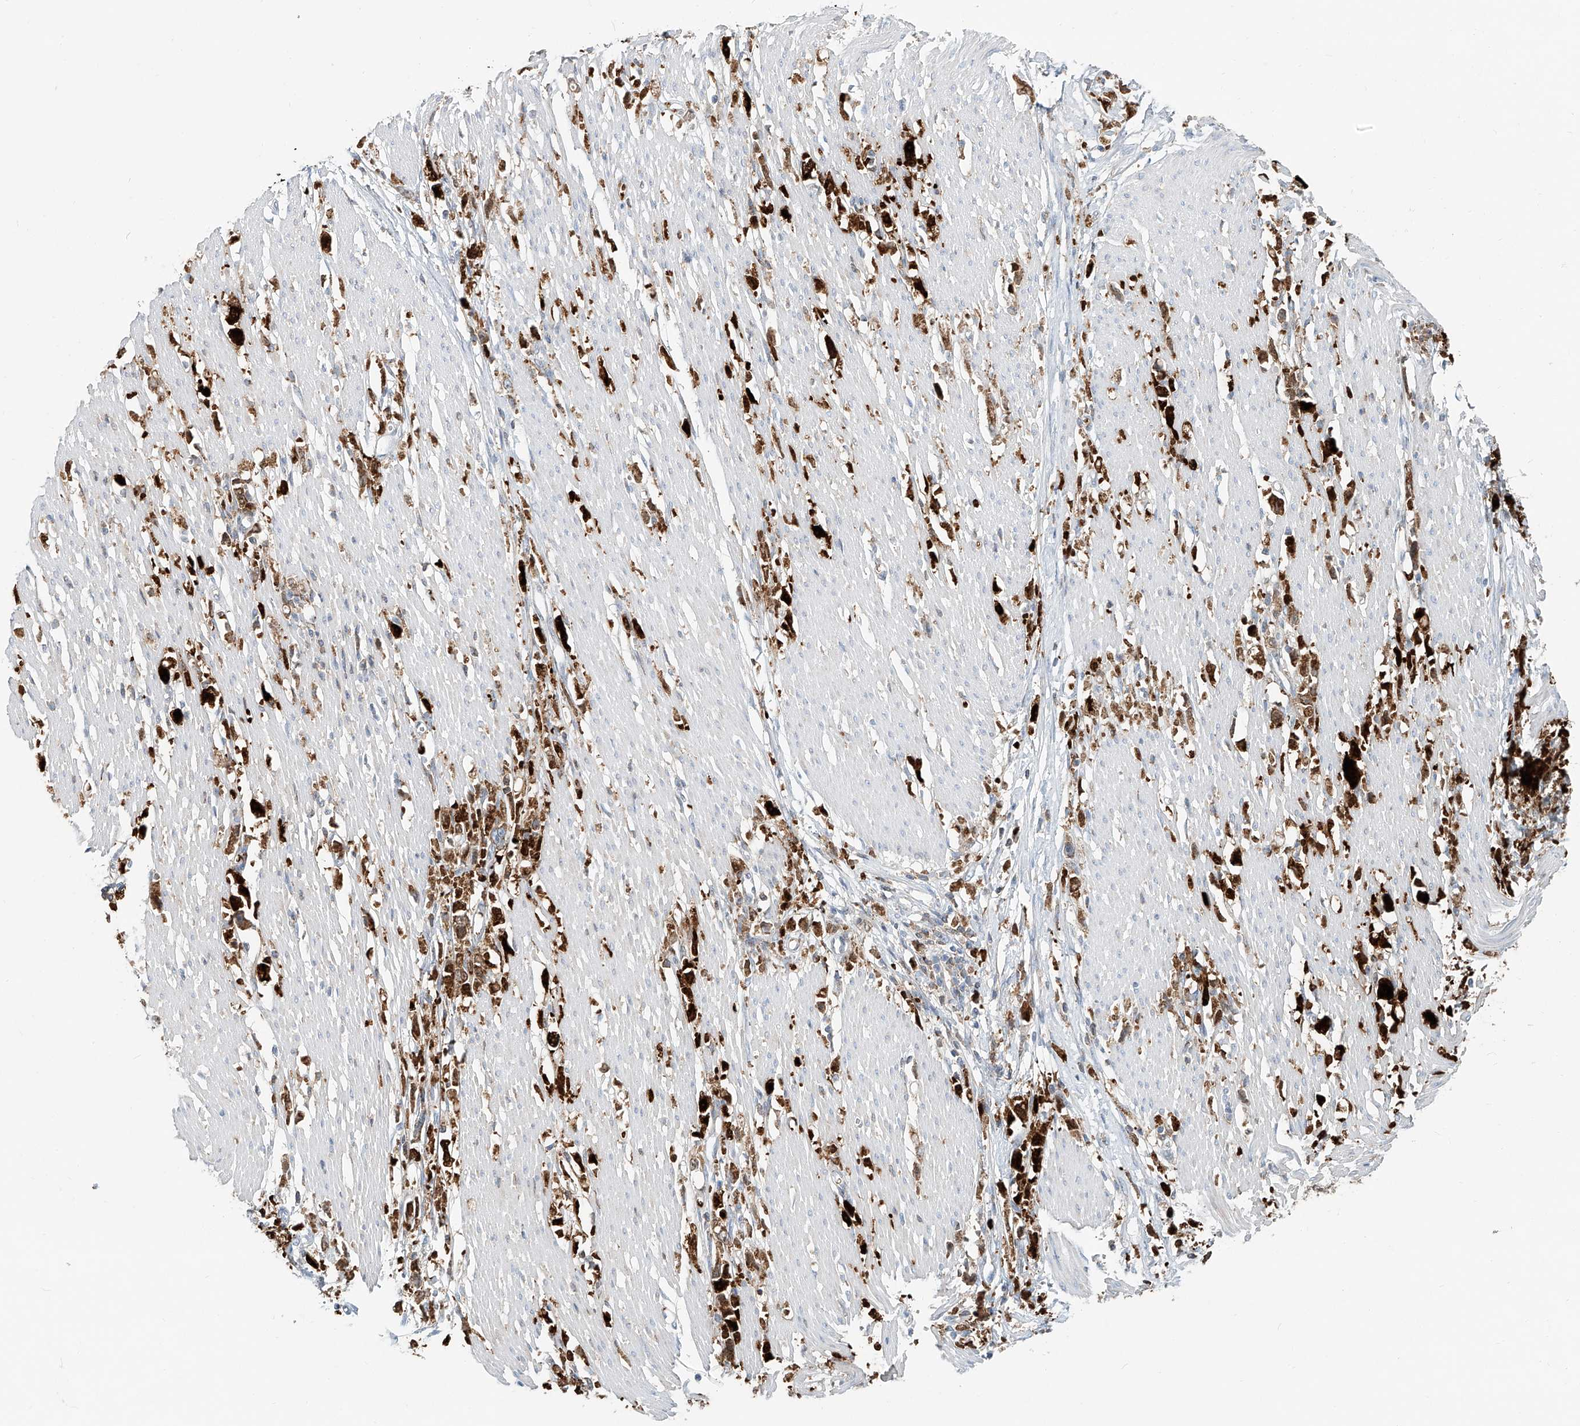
{"staining": {"intensity": "moderate", "quantity": ">75%", "location": "cytoplasmic/membranous"}, "tissue": "stomach cancer", "cell_type": "Tumor cells", "image_type": "cancer", "snomed": [{"axis": "morphology", "description": "Adenocarcinoma, NOS"}, {"axis": "topography", "description": "Stomach"}], "caption": "Immunohistochemical staining of stomach adenocarcinoma demonstrates moderate cytoplasmic/membranous protein positivity in approximately >75% of tumor cells.", "gene": "PTPRA", "patient": {"sex": "female", "age": 59}}